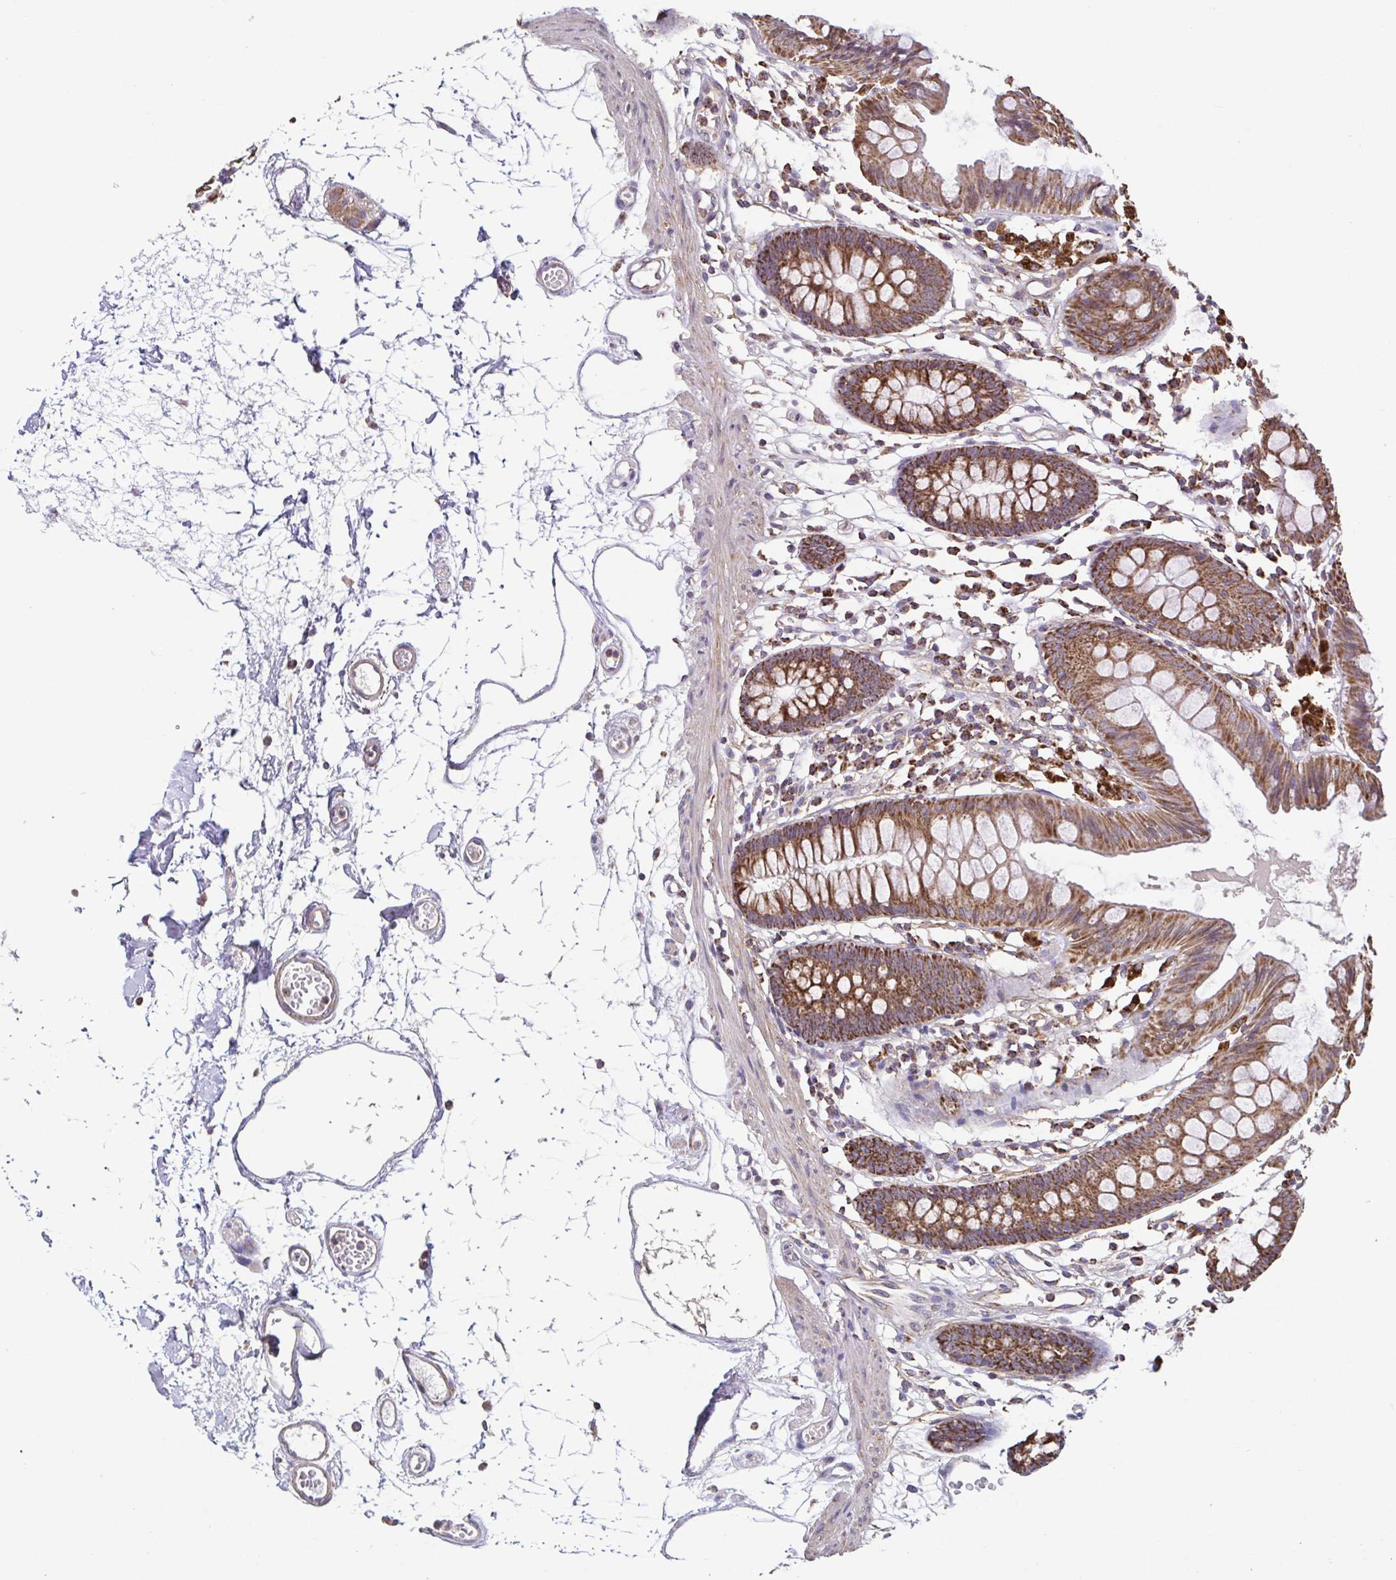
{"staining": {"intensity": "weak", "quantity": "25%-75%", "location": "cytoplasmic/membranous"}, "tissue": "colon", "cell_type": "Endothelial cells", "image_type": "normal", "snomed": [{"axis": "morphology", "description": "Normal tissue, NOS"}, {"axis": "topography", "description": "Colon"}], "caption": "Weak cytoplasmic/membranous expression for a protein is seen in approximately 25%-75% of endothelial cells of unremarkable colon using immunohistochemistry (IHC).", "gene": "DIP2B", "patient": {"sex": "female", "age": 84}}